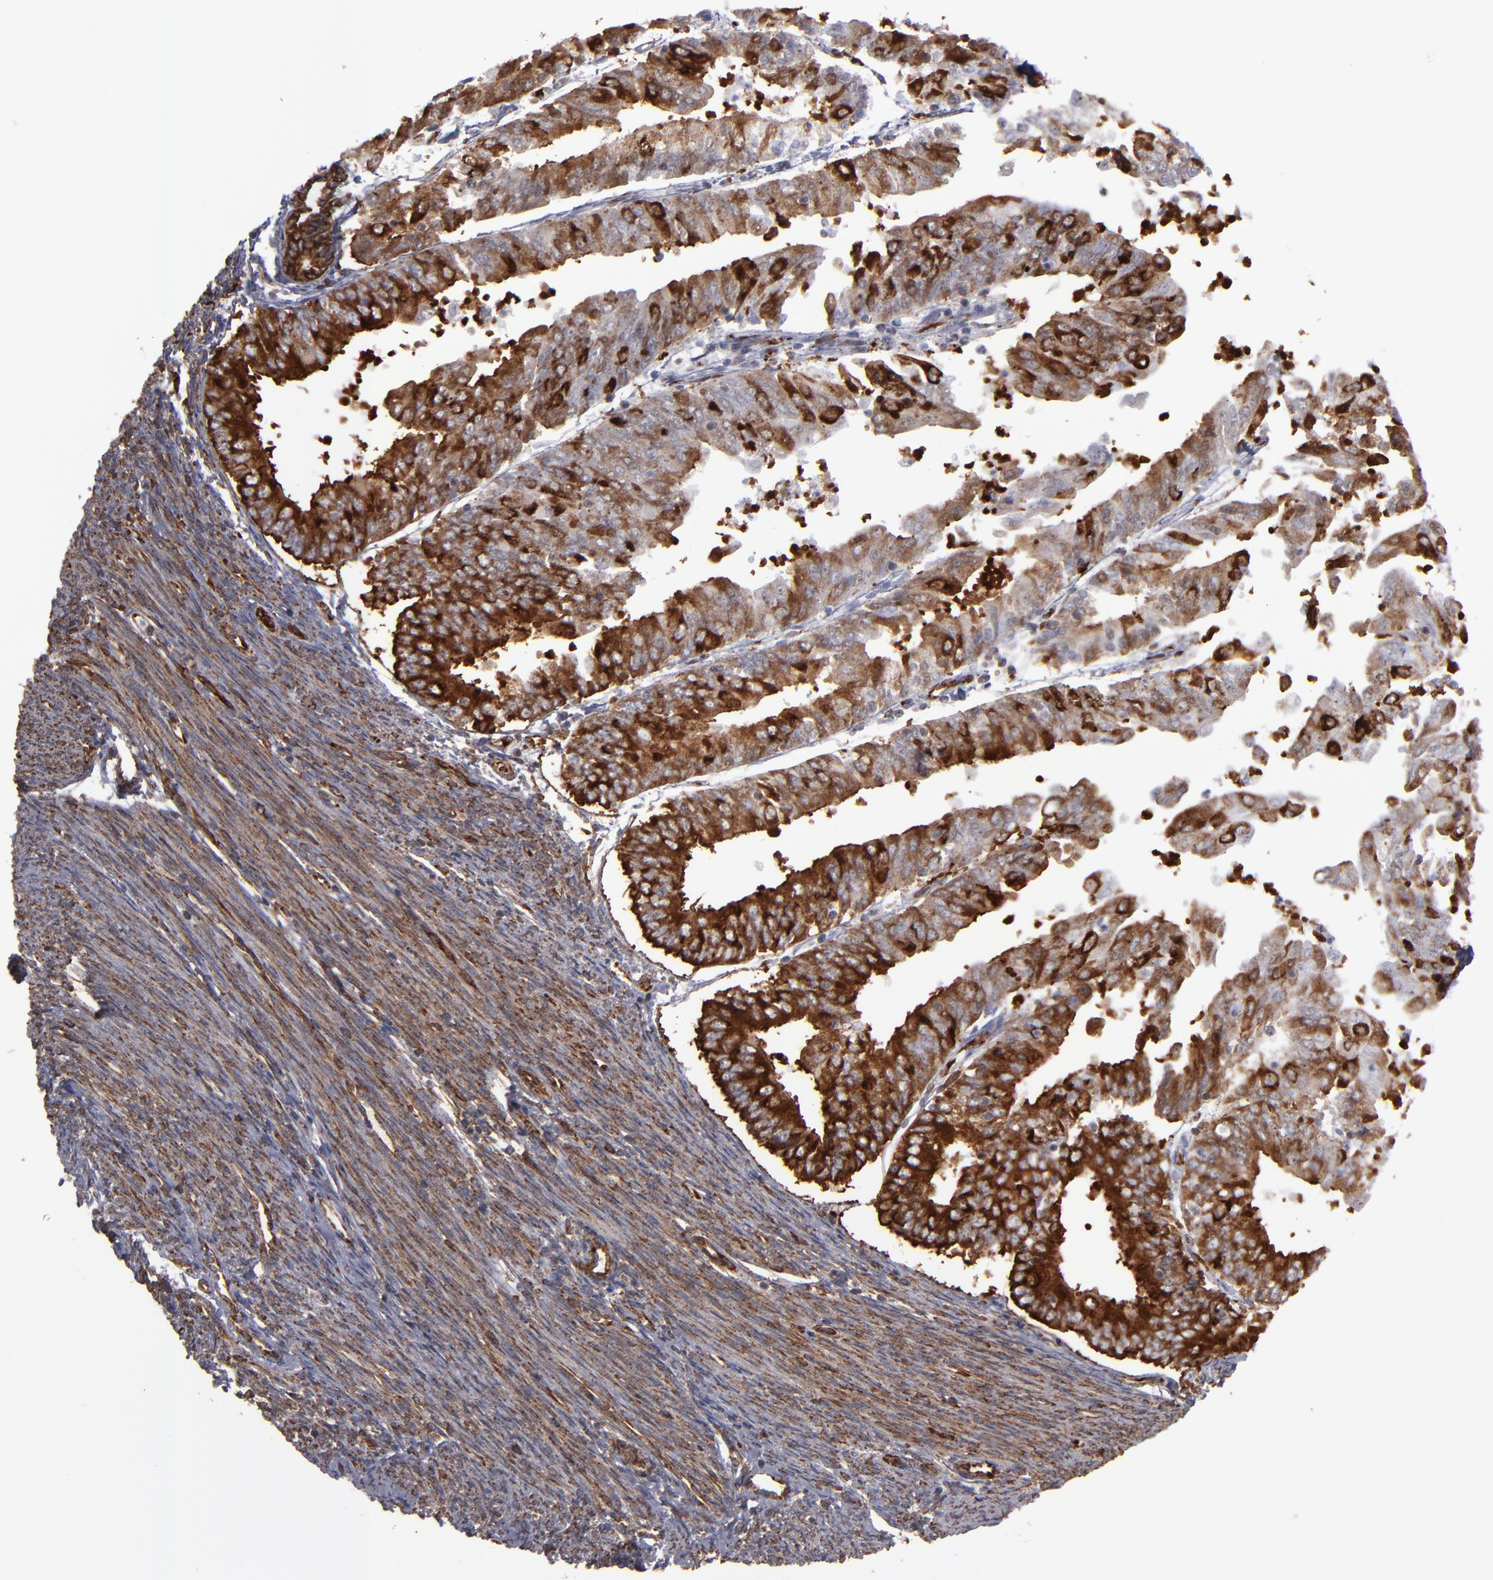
{"staining": {"intensity": "strong", "quantity": ">75%", "location": "cytoplasmic/membranous"}, "tissue": "endometrial cancer", "cell_type": "Tumor cells", "image_type": "cancer", "snomed": [{"axis": "morphology", "description": "Adenocarcinoma, NOS"}, {"axis": "topography", "description": "Endometrium"}], "caption": "Endometrial adenocarcinoma stained for a protein exhibits strong cytoplasmic/membranous positivity in tumor cells.", "gene": "KTN1", "patient": {"sex": "female", "age": 79}}